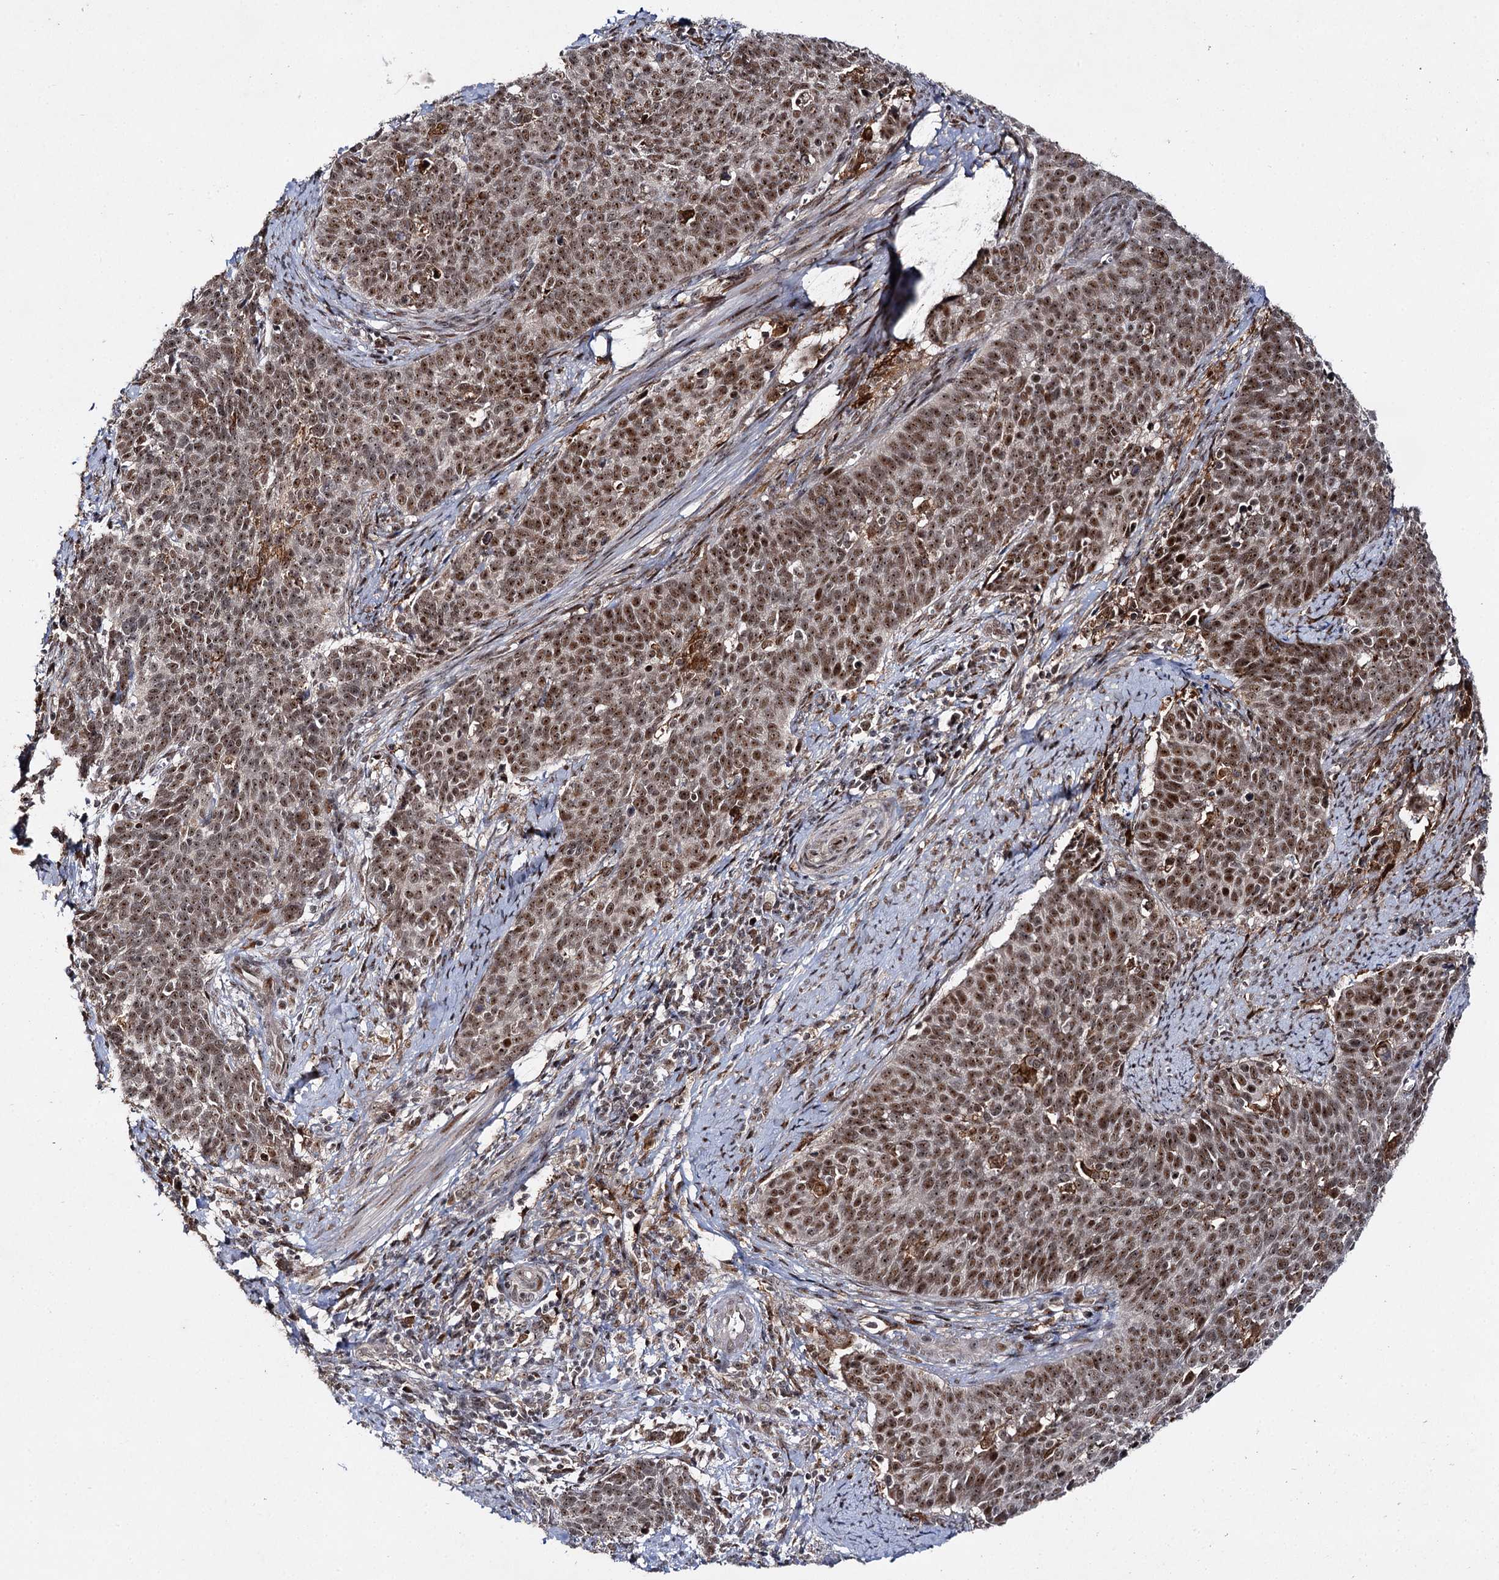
{"staining": {"intensity": "moderate", "quantity": ">75%", "location": "nuclear"}, "tissue": "cervical cancer", "cell_type": "Tumor cells", "image_type": "cancer", "snomed": [{"axis": "morphology", "description": "Squamous cell carcinoma, NOS"}, {"axis": "topography", "description": "Cervix"}], "caption": "Squamous cell carcinoma (cervical) stained with DAB IHC displays medium levels of moderate nuclear positivity in about >75% of tumor cells. (DAB (3,3'-diaminobenzidine) = brown stain, brightfield microscopy at high magnification).", "gene": "BUD13", "patient": {"sex": "female", "age": 39}}